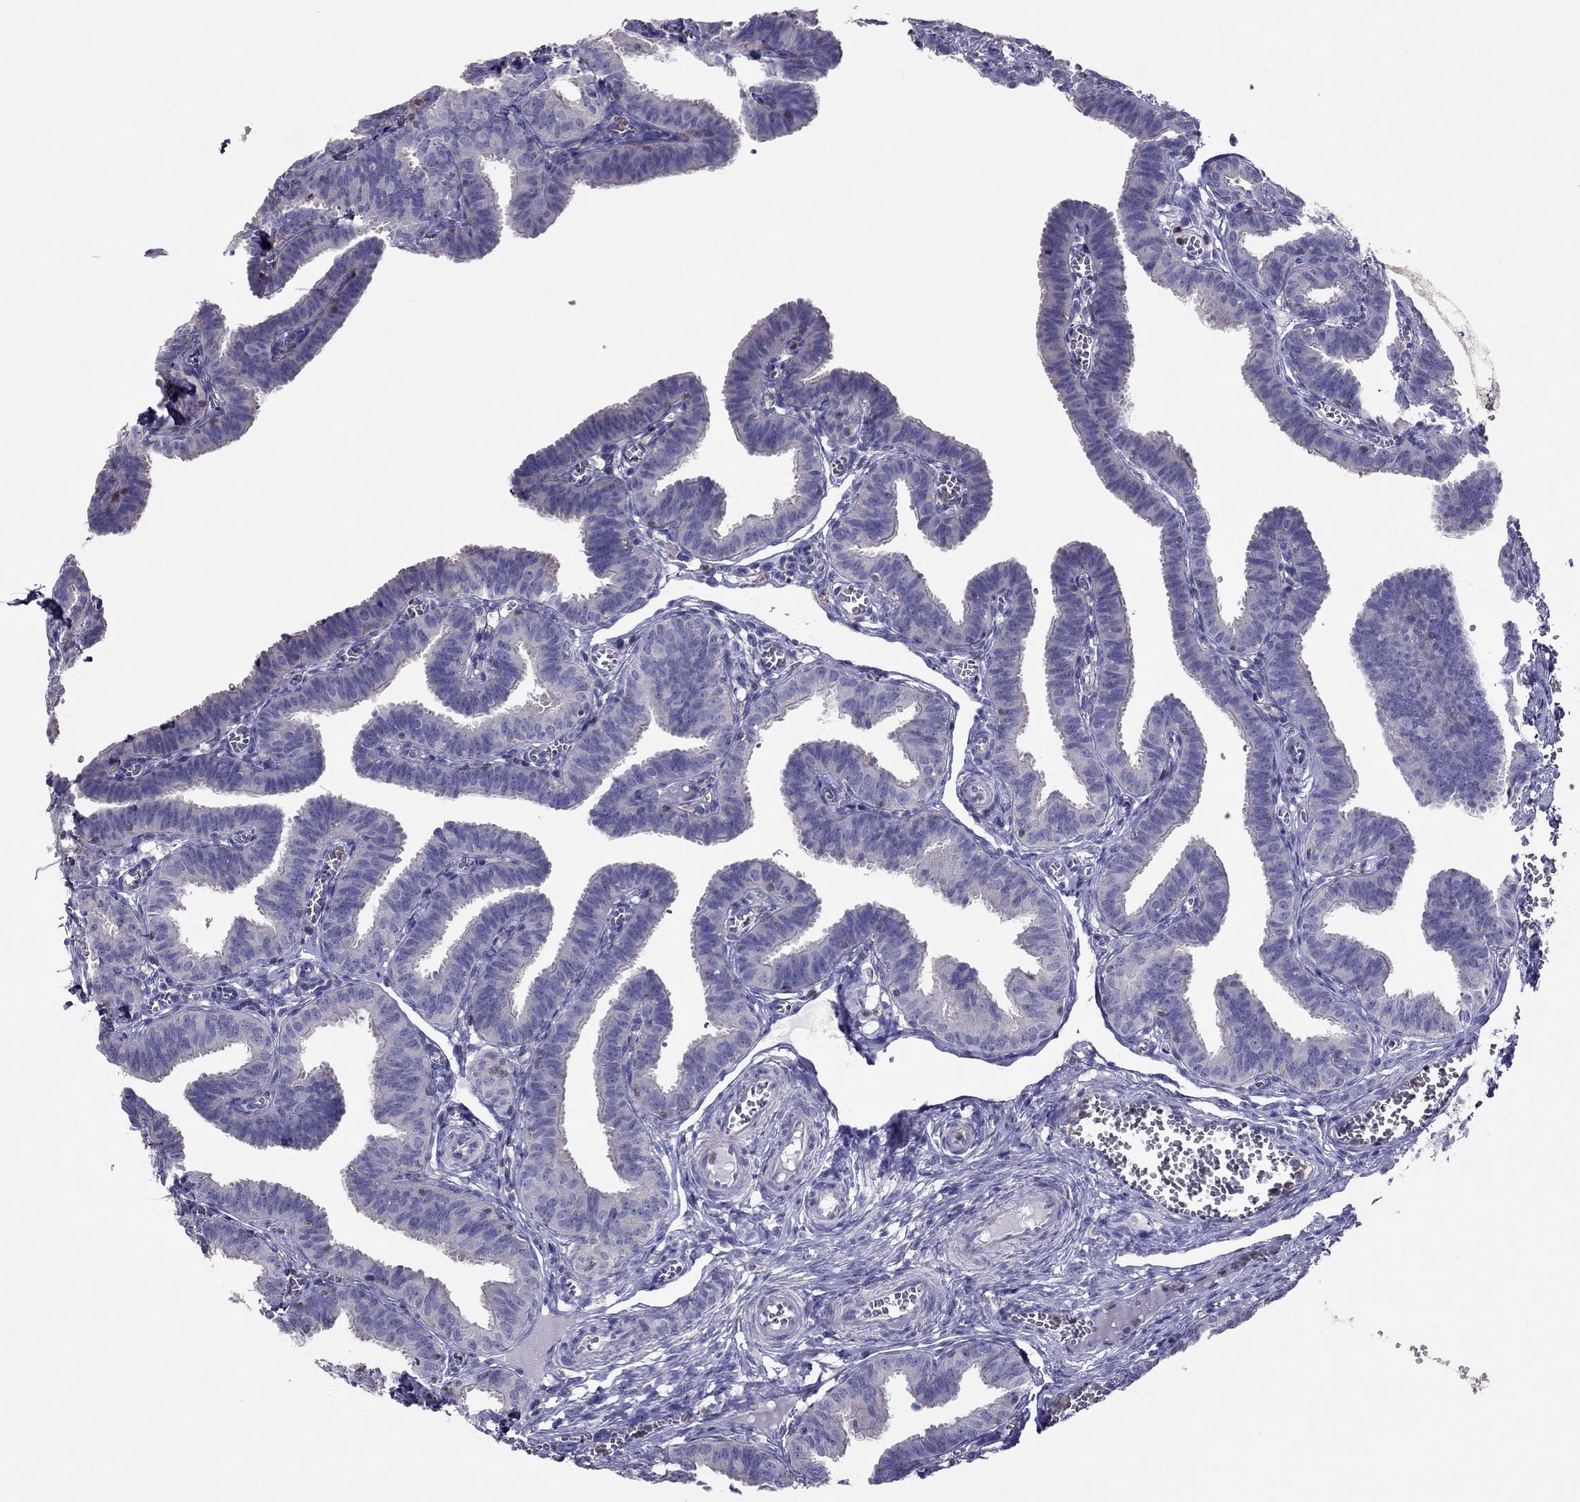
{"staining": {"intensity": "negative", "quantity": "none", "location": "none"}, "tissue": "fallopian tube", "cell_type": "Glandular cells", "image_type": "normal", "snomed": [{"axis": "morphology", "description": "Normal tissue, NOS"}, {"axis": "topography", "description": "Fallopian tube"}], "caption": "Glandular cells show no significant staining in normal fallopian tube.", "gene": "TEX22", "patient": {"sex": "female", "age": 25}}